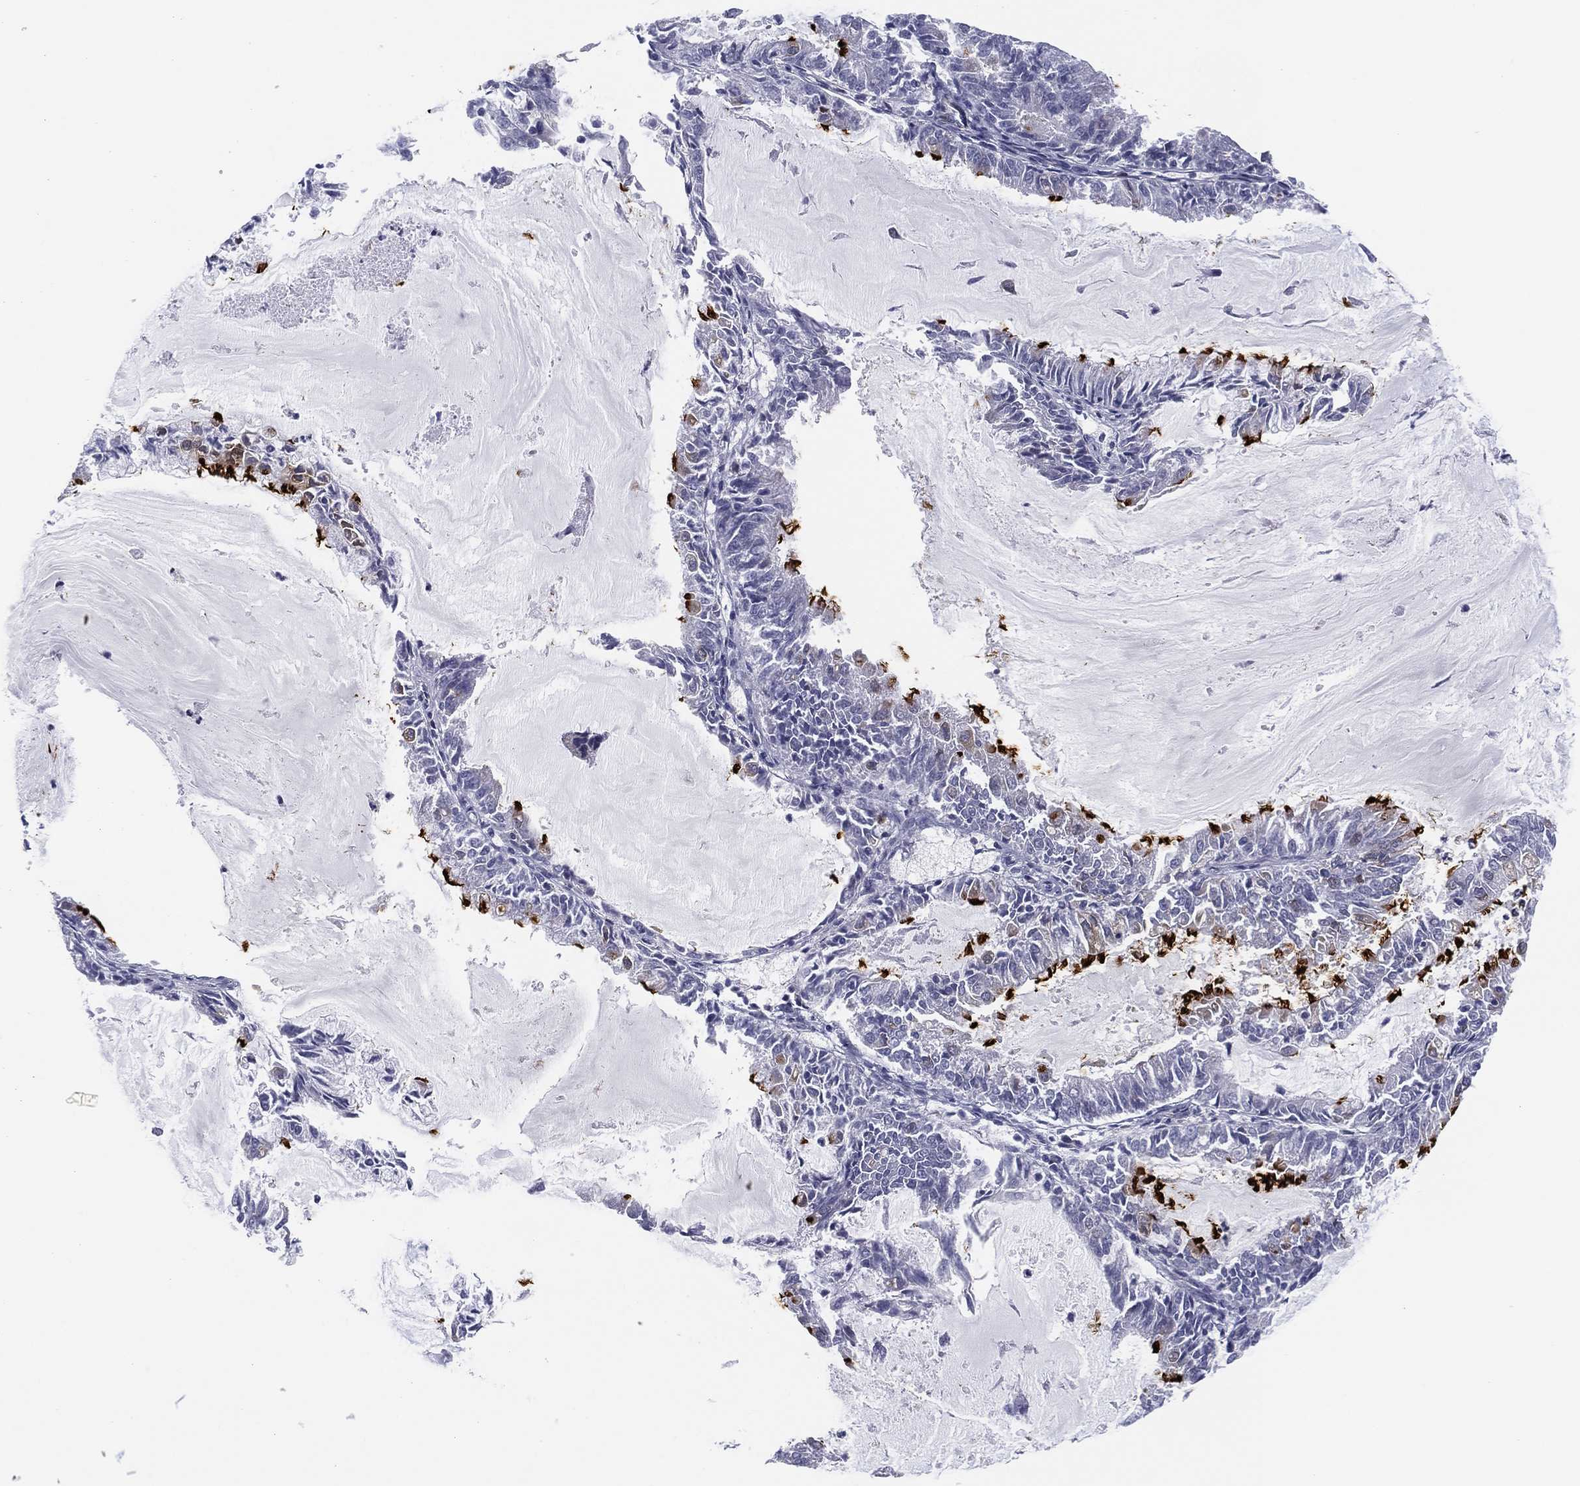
{"staining": {"intensity": "strong", "quantity": "25%-75%", "location": "cytoplasmic/membranous"}, "tissue": "endometrial cancer", "cell_type": "Tumor cells", "image_type": "cancer", "snomed": [{"axis": "morphology", "description": "Adenocarcinoma, NOS"}, {"axis": "topography", "description": "Endometrium"}], "caption": "Endometrial adenocarcinoma stained with DAB IHC shows high levels of strong cytoplasmic/membranous positivity in approximately 25%-75% of tumor cells. Using DAB (brown) and hematoxylin (blue) stains, captured at high magnification using brightfield microscopy.", "gene": "MLF1", "patient": {"sex": "female", "age": 57}}